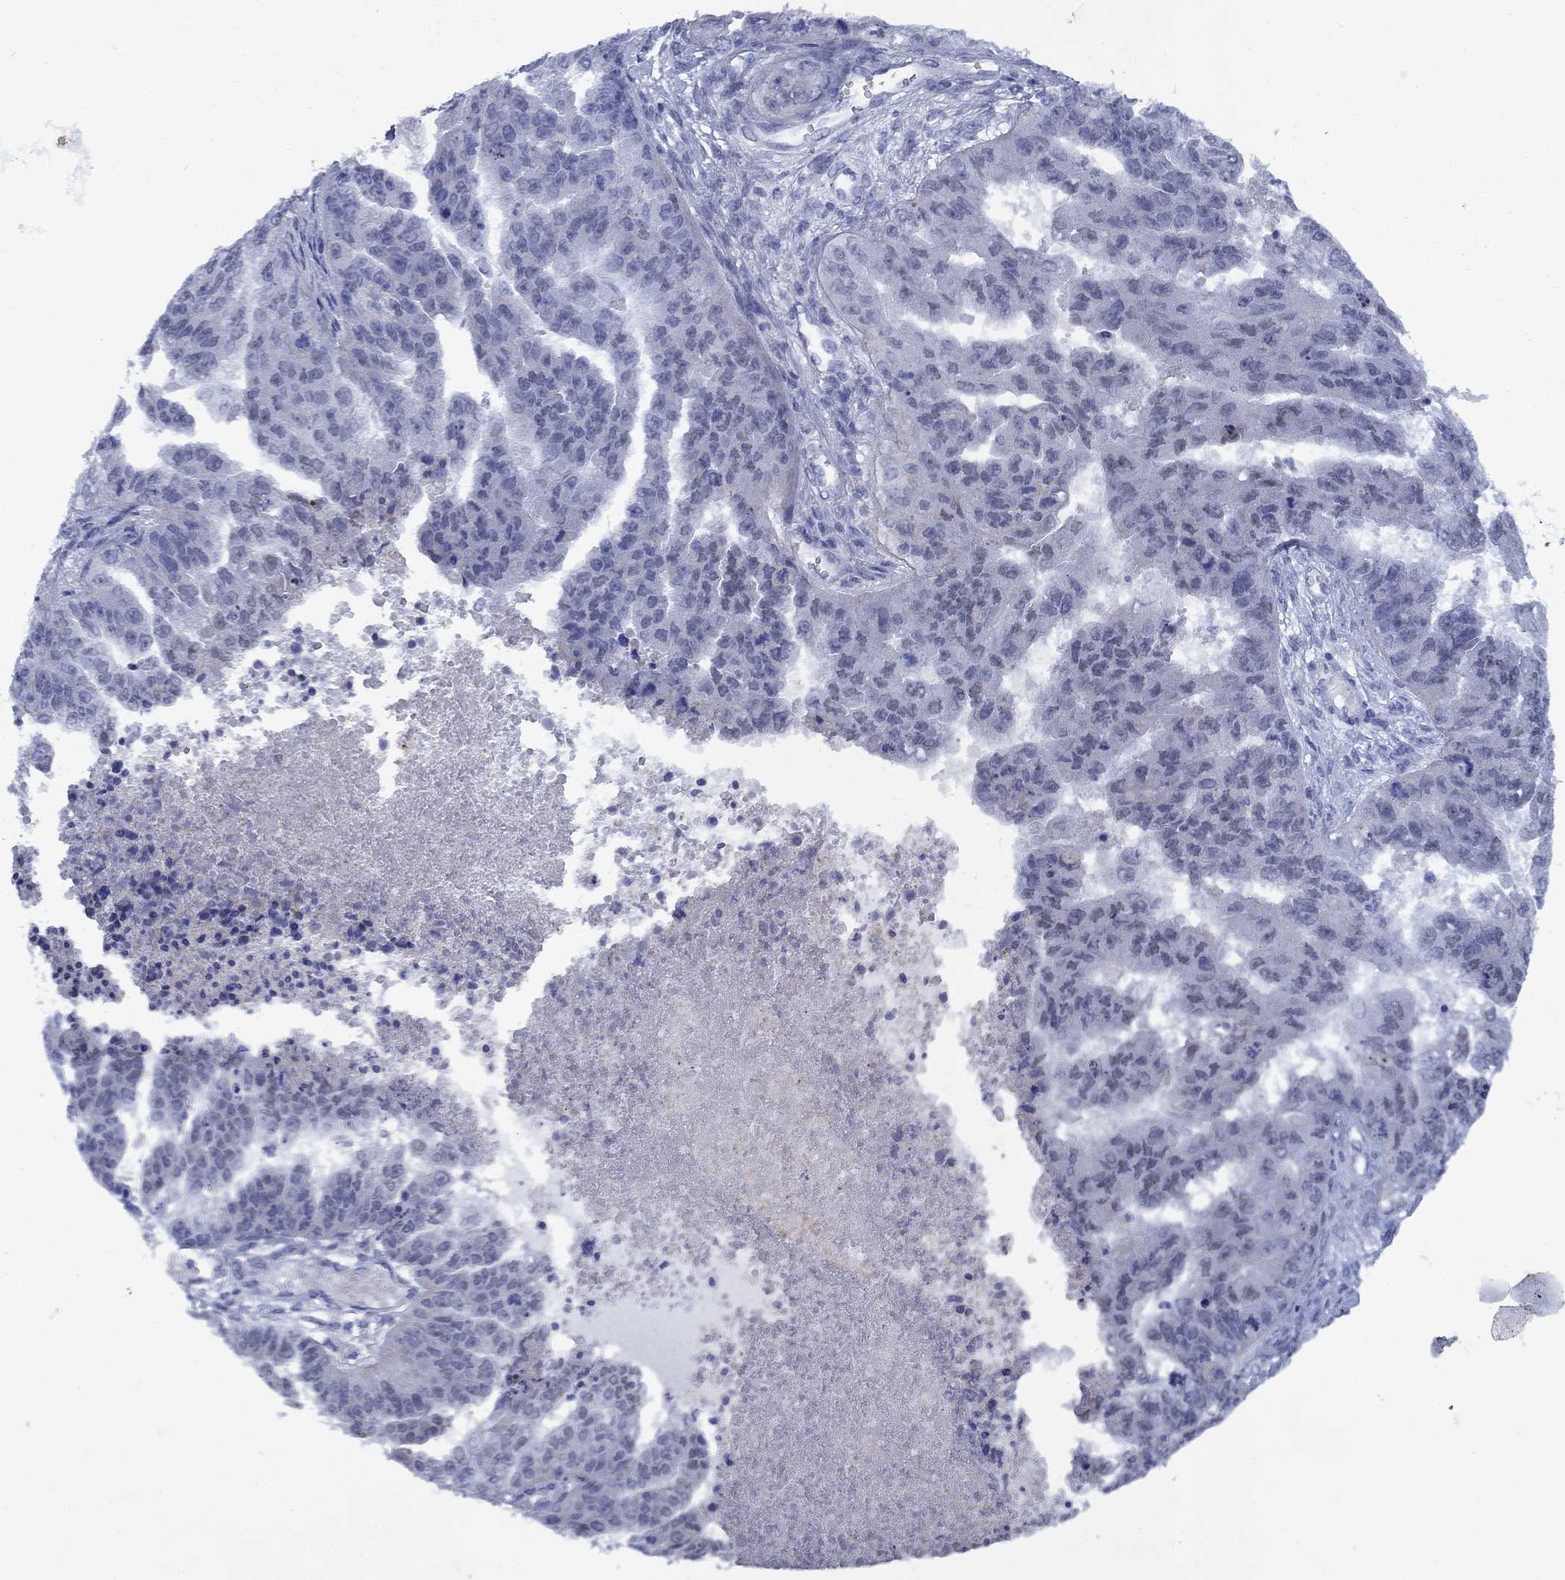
{"staining": {"intensity": "negative", "quantity": "none", "location": "none"}, "tissue": "ovarian cancer", "cell_type": "Tumor cells", "image_type": "cancer", "snomed": [{"axis": "morphology", "description": "Cystadenocarcinoma, serous, NOS"}, {"axis": "topography", "description": "Ovary"}], "caption": "Immunohistochemical staining of ovarian cancer reveals no significant expression in tumor cells.", "gene": "STAB2", "patient": {"sex": "female", "age": 58}}